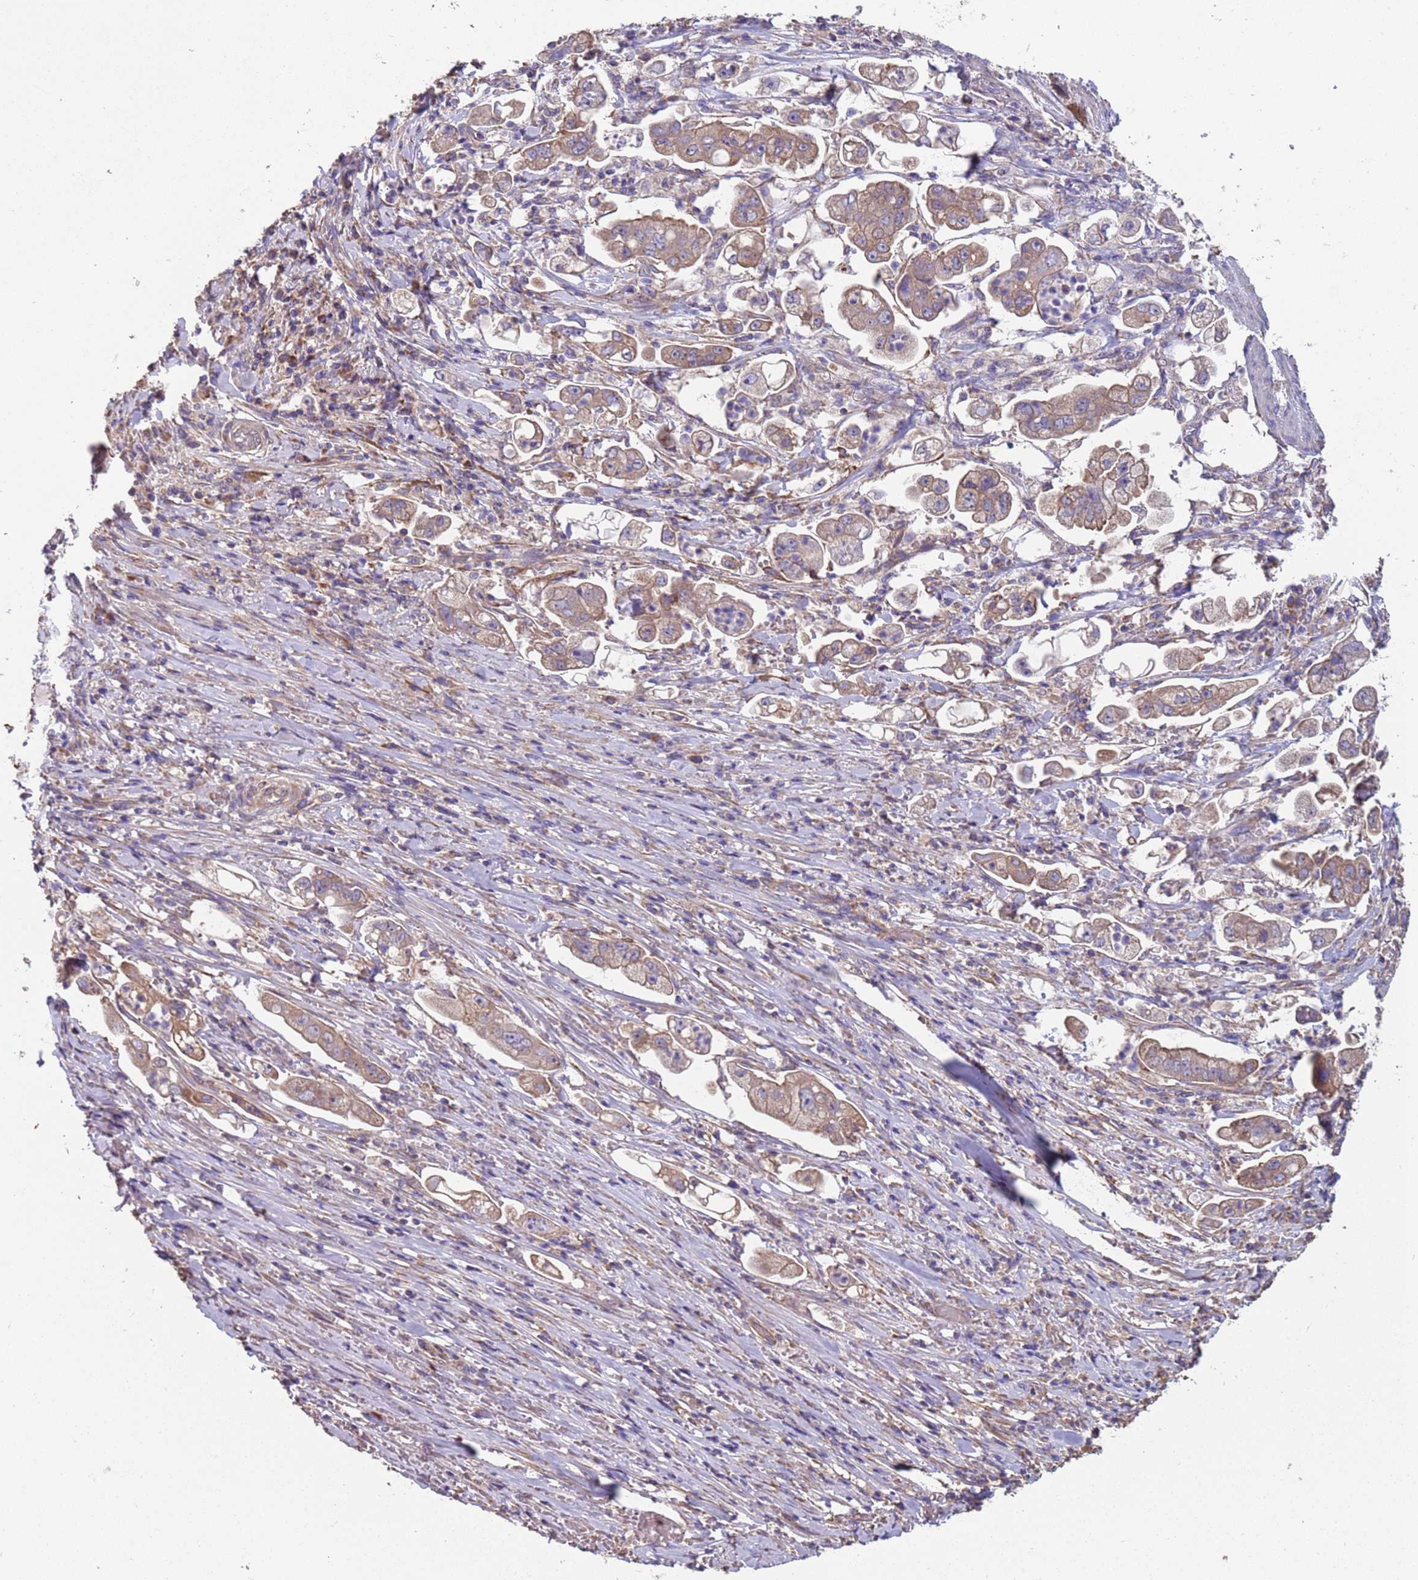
{"staining": {"intensity": "weak", "quantity": ">75%", "location": "cytoplasmic/membranous"}, "tissue": "stomach cancer", "cell_type": "Tumor cells", "image_type": "cancer", "snomed": [{"axis": "morphology", "description": "Adenocarcinoma, NOS"}, {"axis": "topography", "description": "Stomach"}], "caption": "The photomicrograph exhibits staining of adenocarcinoma (stomach), revealing weak cytoplasmic/membranous protein staining (brown color) within tumor cells. The staining was performed using DAB (3,3'-diaminobenzidine), with brown indicating positive protein expression. Nuclei are stained blue with hematoxylin.", "gene": "EEF1AKMT1", "patient": {"sex": "male", "age": 62}}